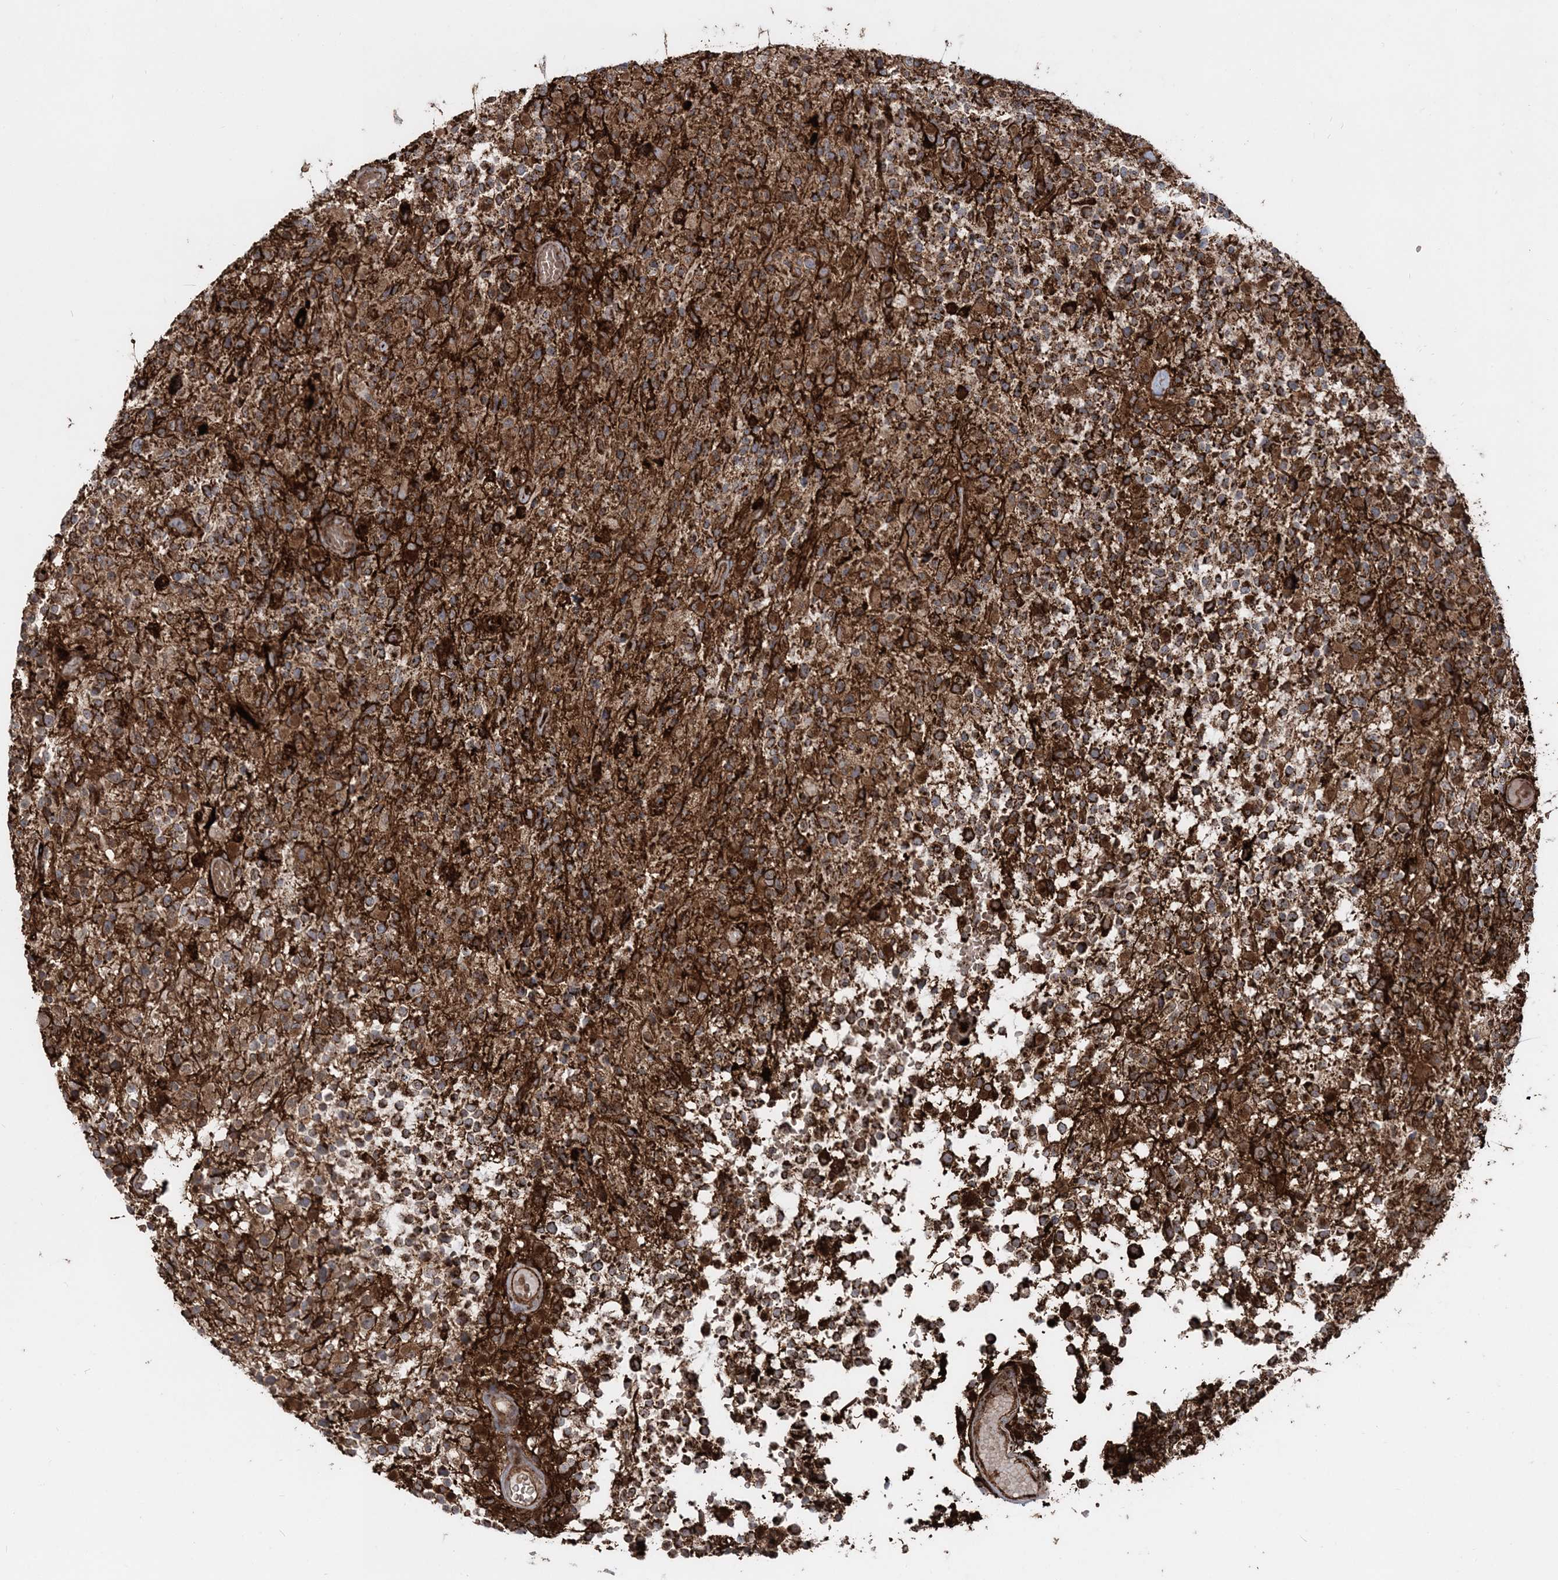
{"staining": {"intensity": "strong", "quantity": ">75%", "location": "cytoplasmic/membranous"}, "tissue": "glioma", "cell_type": "Tumor cells", "image_type": "cancer", "snomed": [{"axis": "morphology", "description": "Glioma, malignant, High grade"}, {"axis": "morphology", "description": "Glioblastoma, NOS"}, {"axis": "topography", "description": "Brain"}], "caption": "Immunohistochemical staining of human glioma reveals high levels of strong cytoplasmic/membranous protein positivity in about >75% of tumor cells.", "gene": "LRPPRC", "patient": {"sex": "male", "age": 60}}